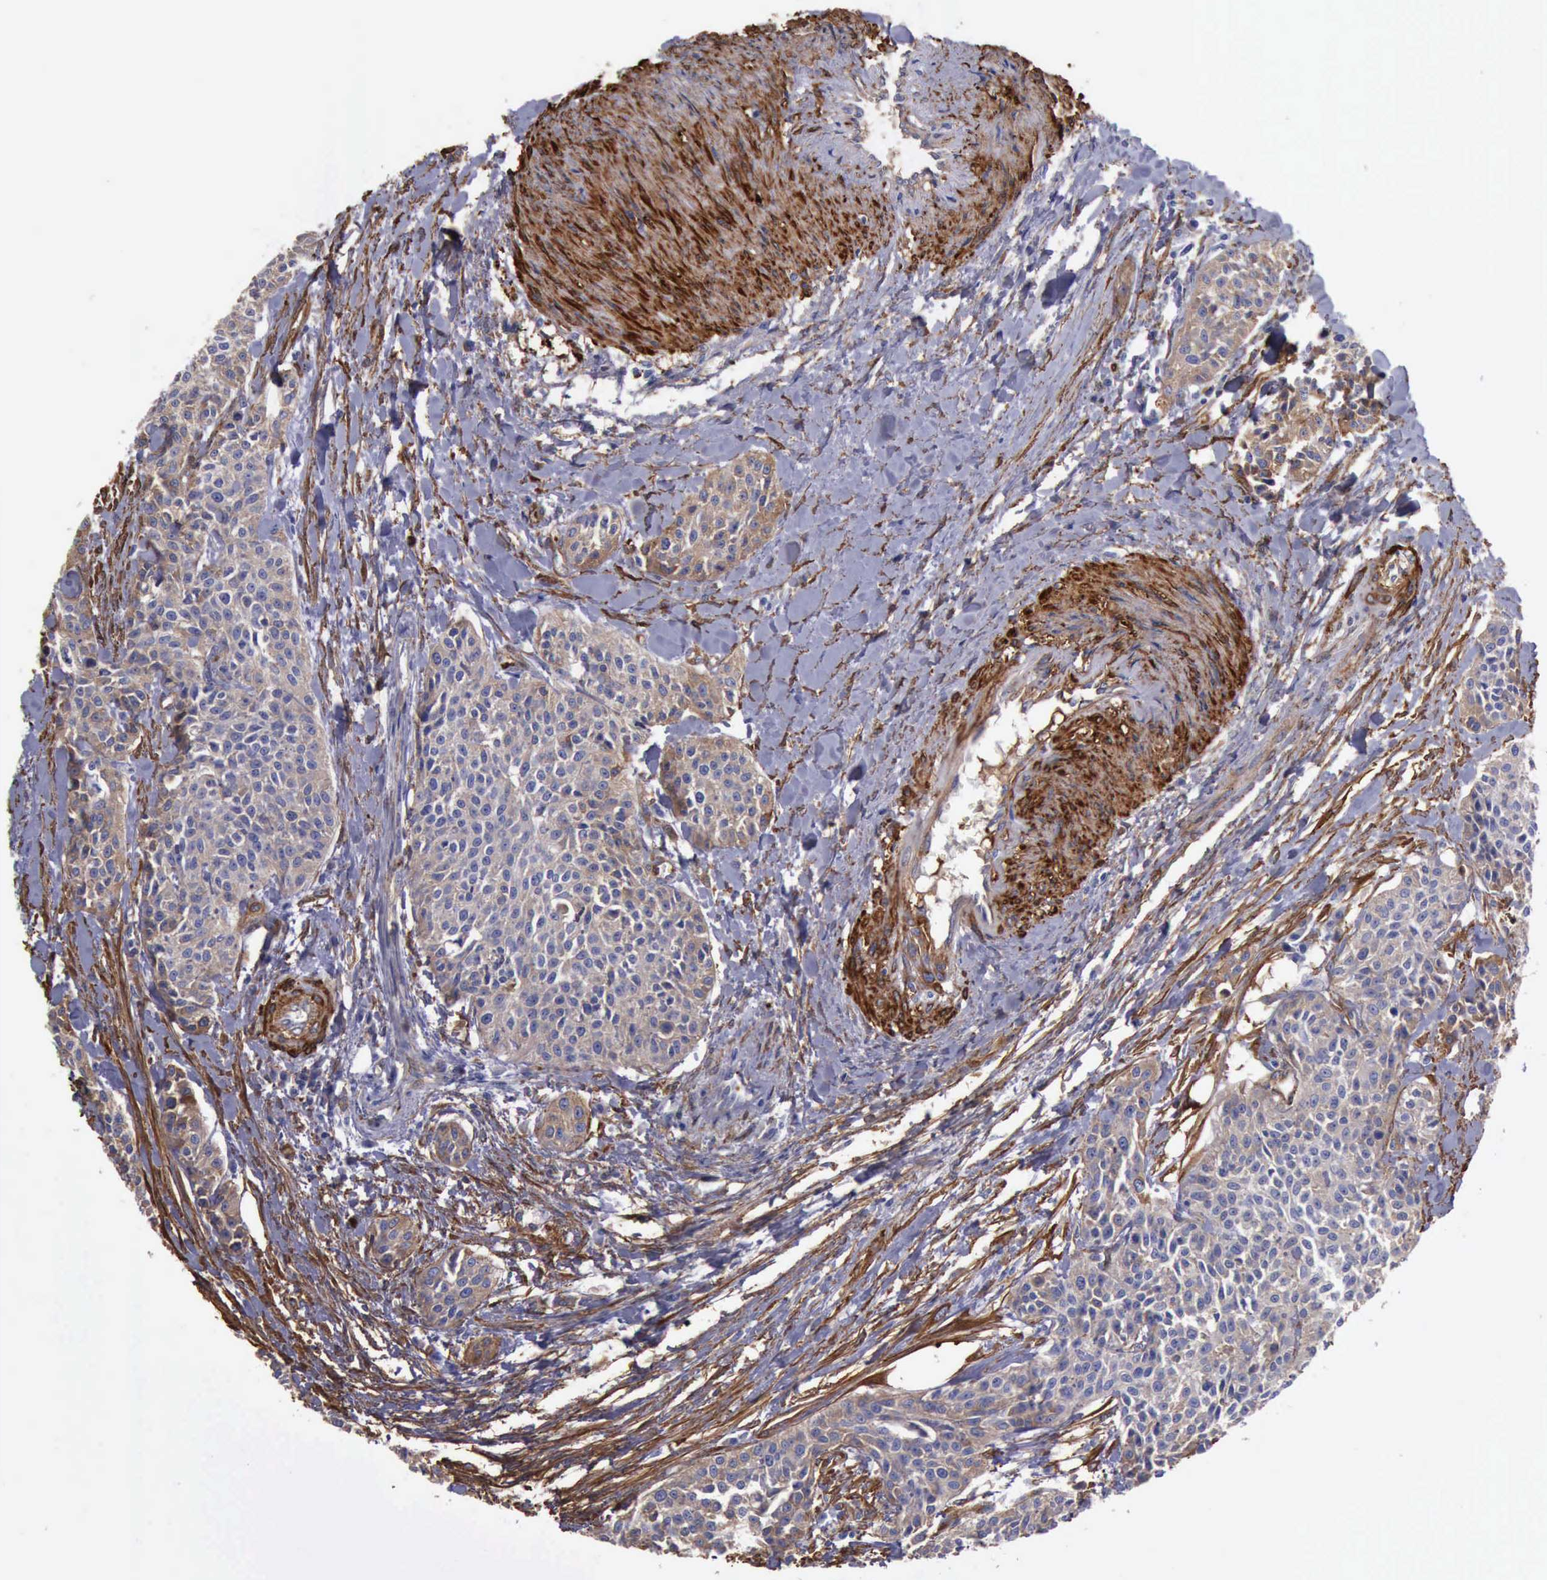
{"staining": {"intensity": "weak", "quantity": "25%-75%", "location": "cytoplasmic/membranous"}, "tissue": "urothelial cancer", "cell_type": "Tumor cells", "image_type": "cancer", "snomed": [{"axis": "morphology", "description": "Urothelial carcinoma, High grade"}, {"axis": "topography", "description": "Urinary bladder"}], "caption": "An immunohistochemistry histopathology image of tumor tissue is shown. Protein staining in brown highlights weak cytoplasmic/membranous positivity in urothelial cancer within tumor cells.", "gene": "FLNA", "patient": {"sex": "male", "age": 56}}